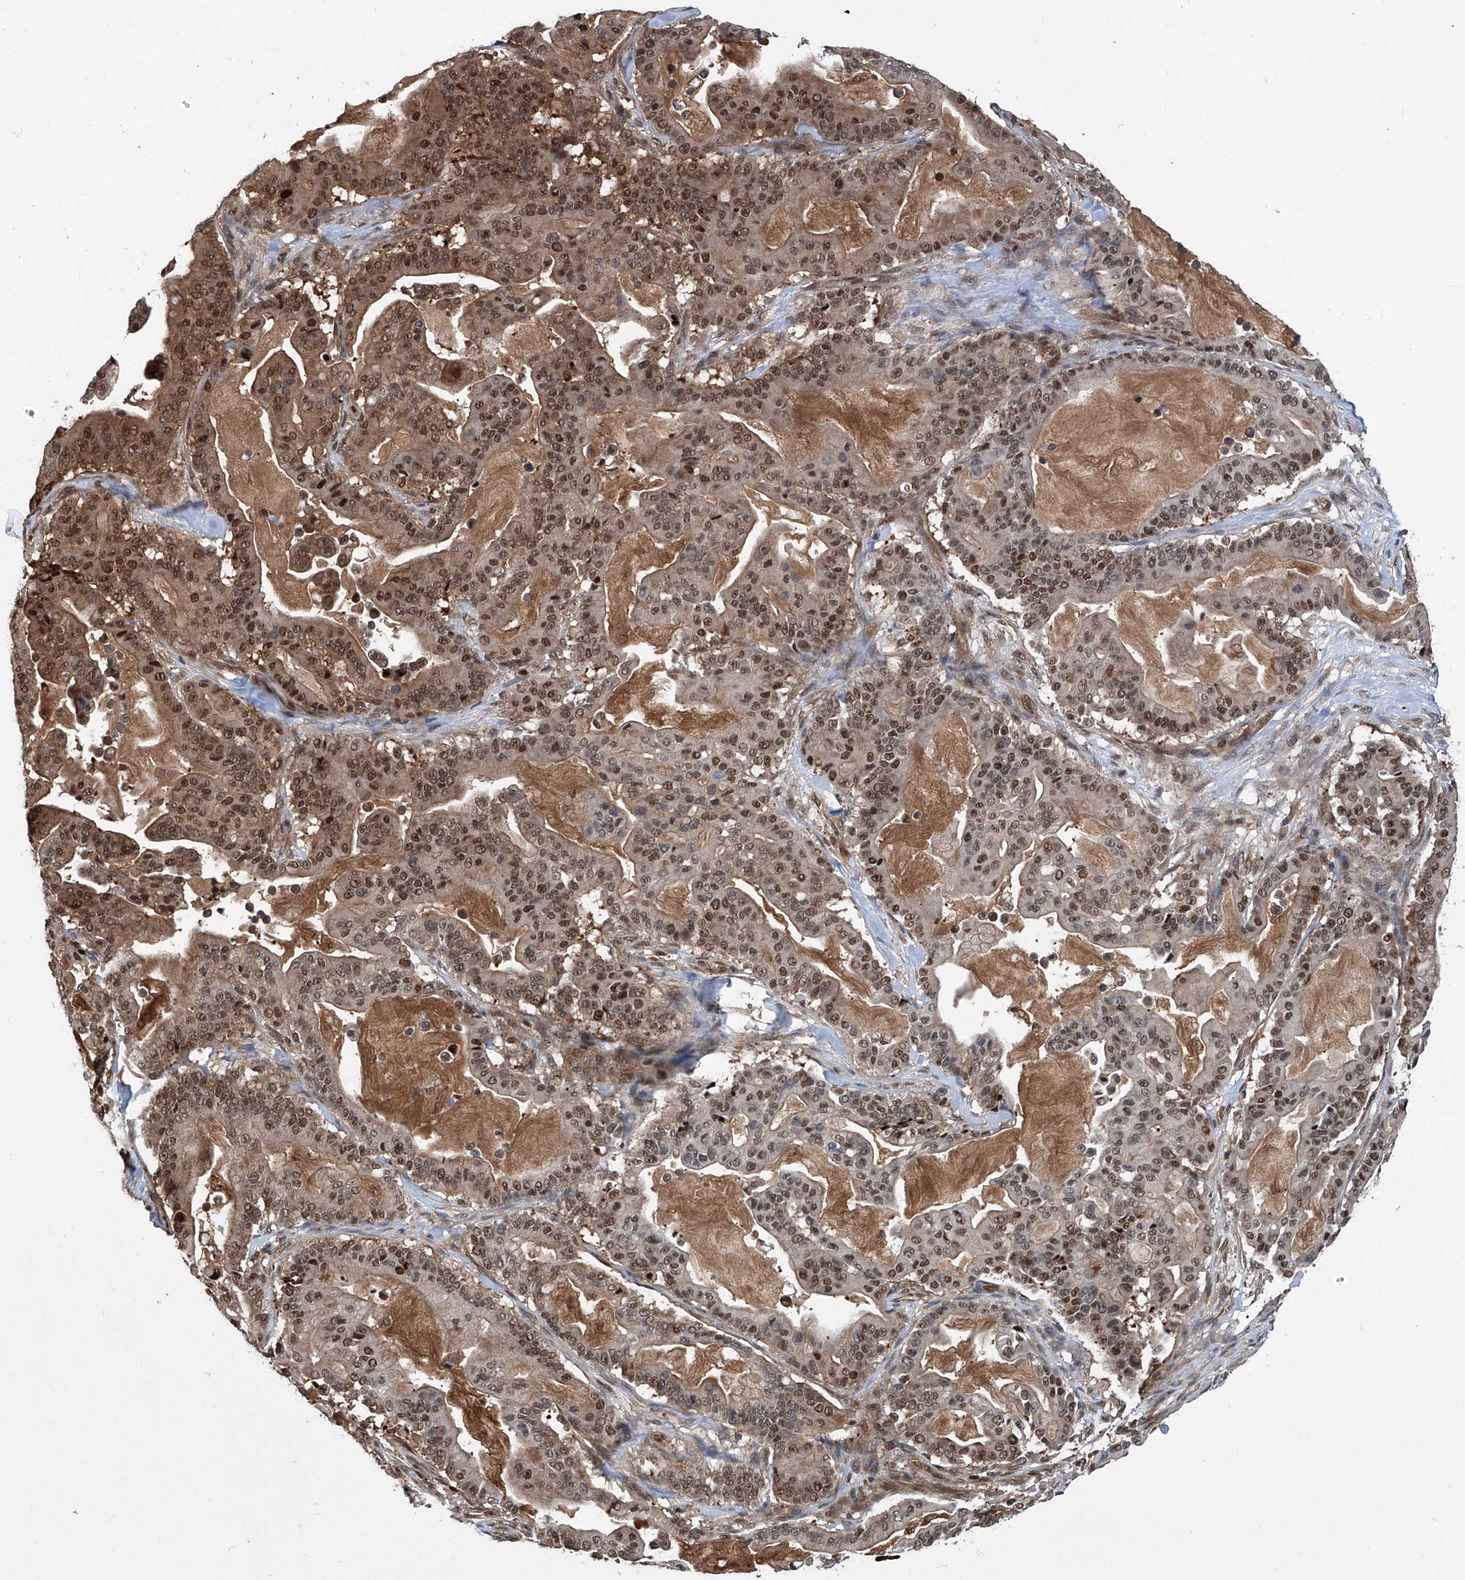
{"staining": {"intensity": "strong", "quantity": "25%-75%", "location": "nuclear"}, "tissue": "pancreatic cancer", "cell_type": "Tumor cells", "image_type": "cancer", "snomed": [{"axis": "morphology", "description": "Adenocarcinoma, NOS"}, {"axis": "topography", "description": "Pancreas"}], "caption": "A histopathology image showing strong nuclear positivity in about 25%-75% of tumor cells in pancreatic cancer, as visualized by brown immunohistochemical staining.", "gene": "PSMB1", "patient": {"sex": "male", "age": 63}}